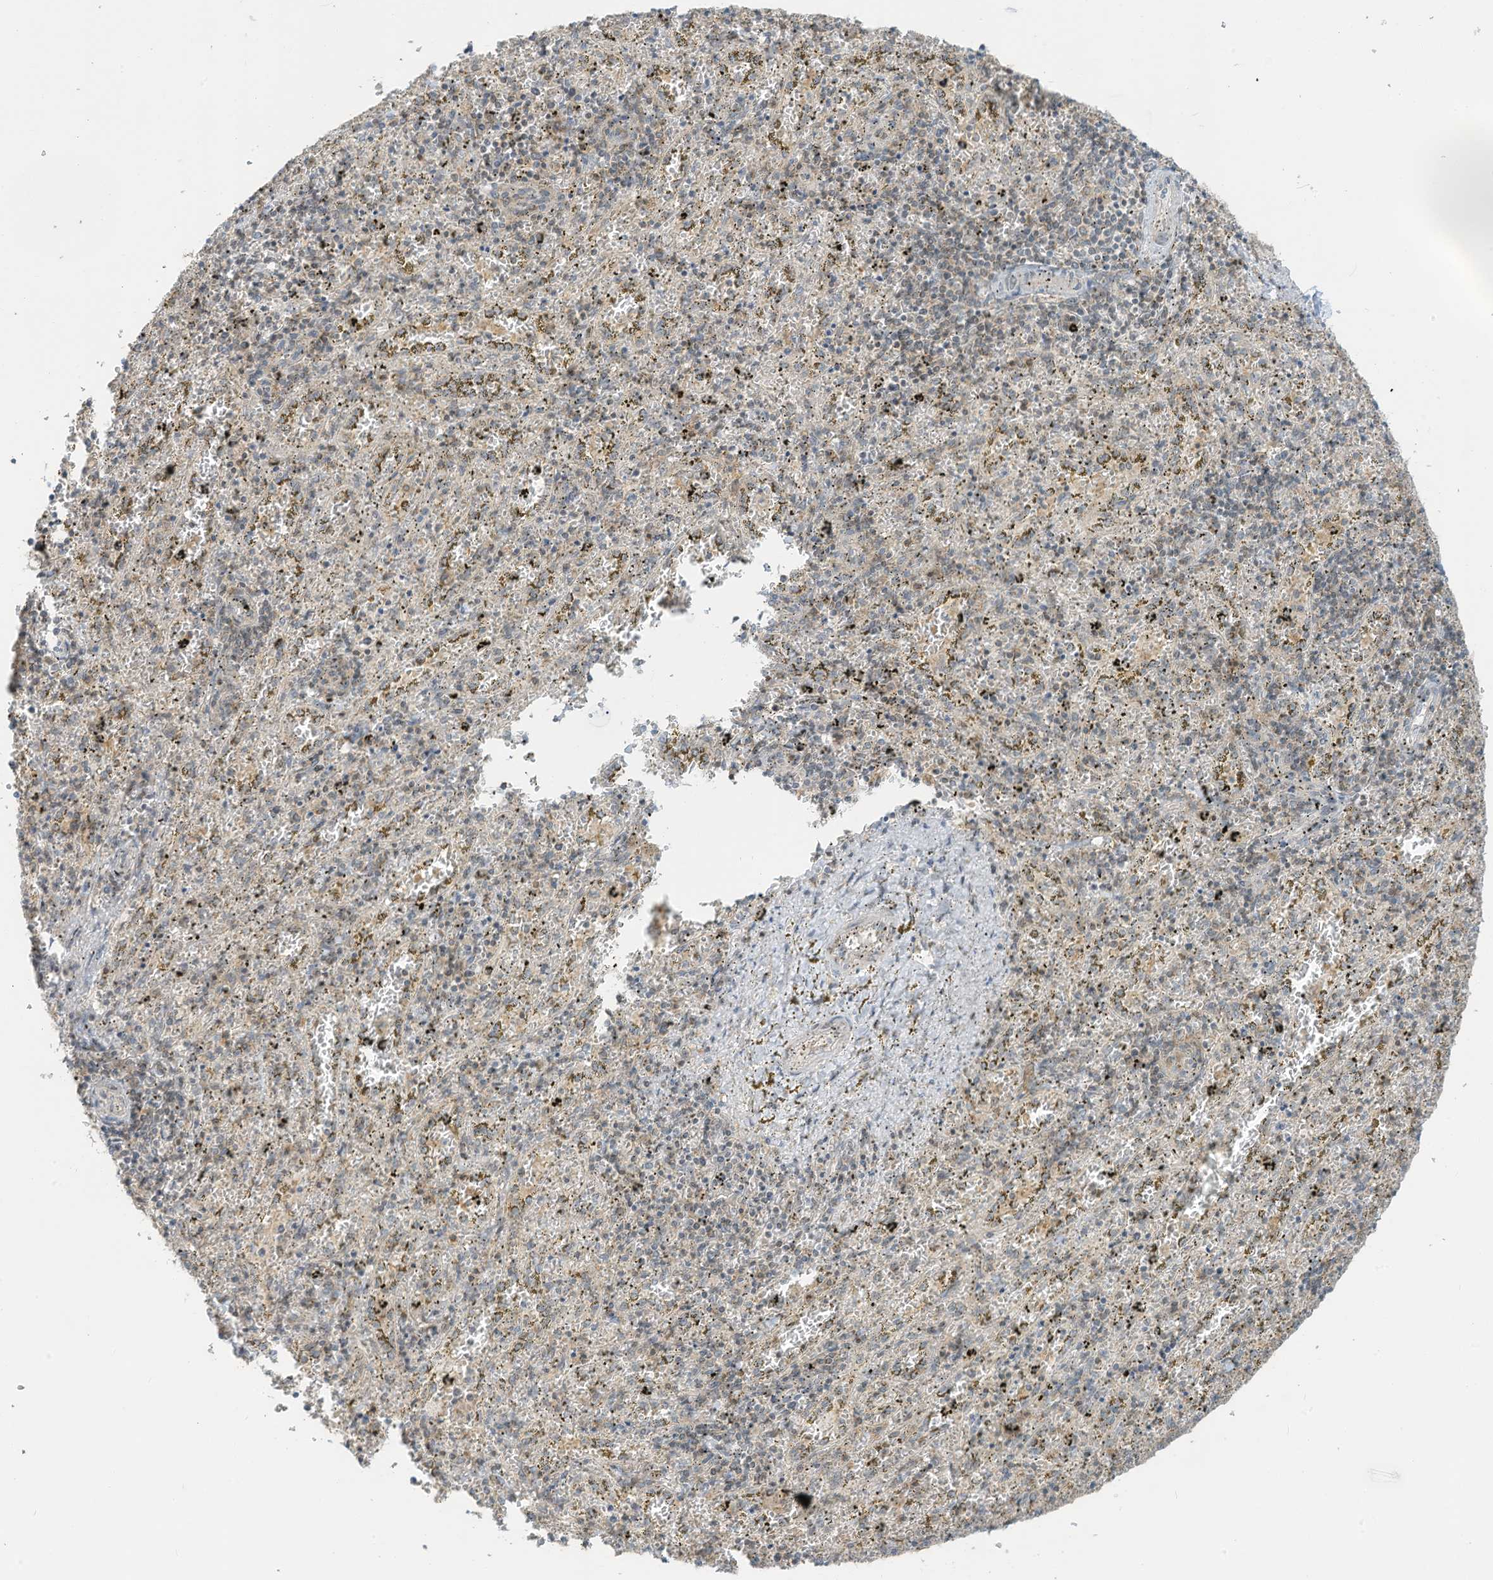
{"staining": {"intensity": "weak", "quantity": "<25%", "location": "cytoplasmic/membranous"}, "tissue": "spleen", "cell_type": "Cells in red pulp", "image_type": "normal", "snomed": [{"axis": "morphology", "description": "Normal tissue, NOS"}, {"axis": "topography", "description": "Spleen"}], "caption": "Protein analysis of benign spleen demonstrates no significant staining in cells in red pulp. (DAB (3,3'-diaminobenzidine) immunohistochemistry (IHC), high magnification).", "gene": "PARVG", "patient": {"sex": "male", "age": 11}}